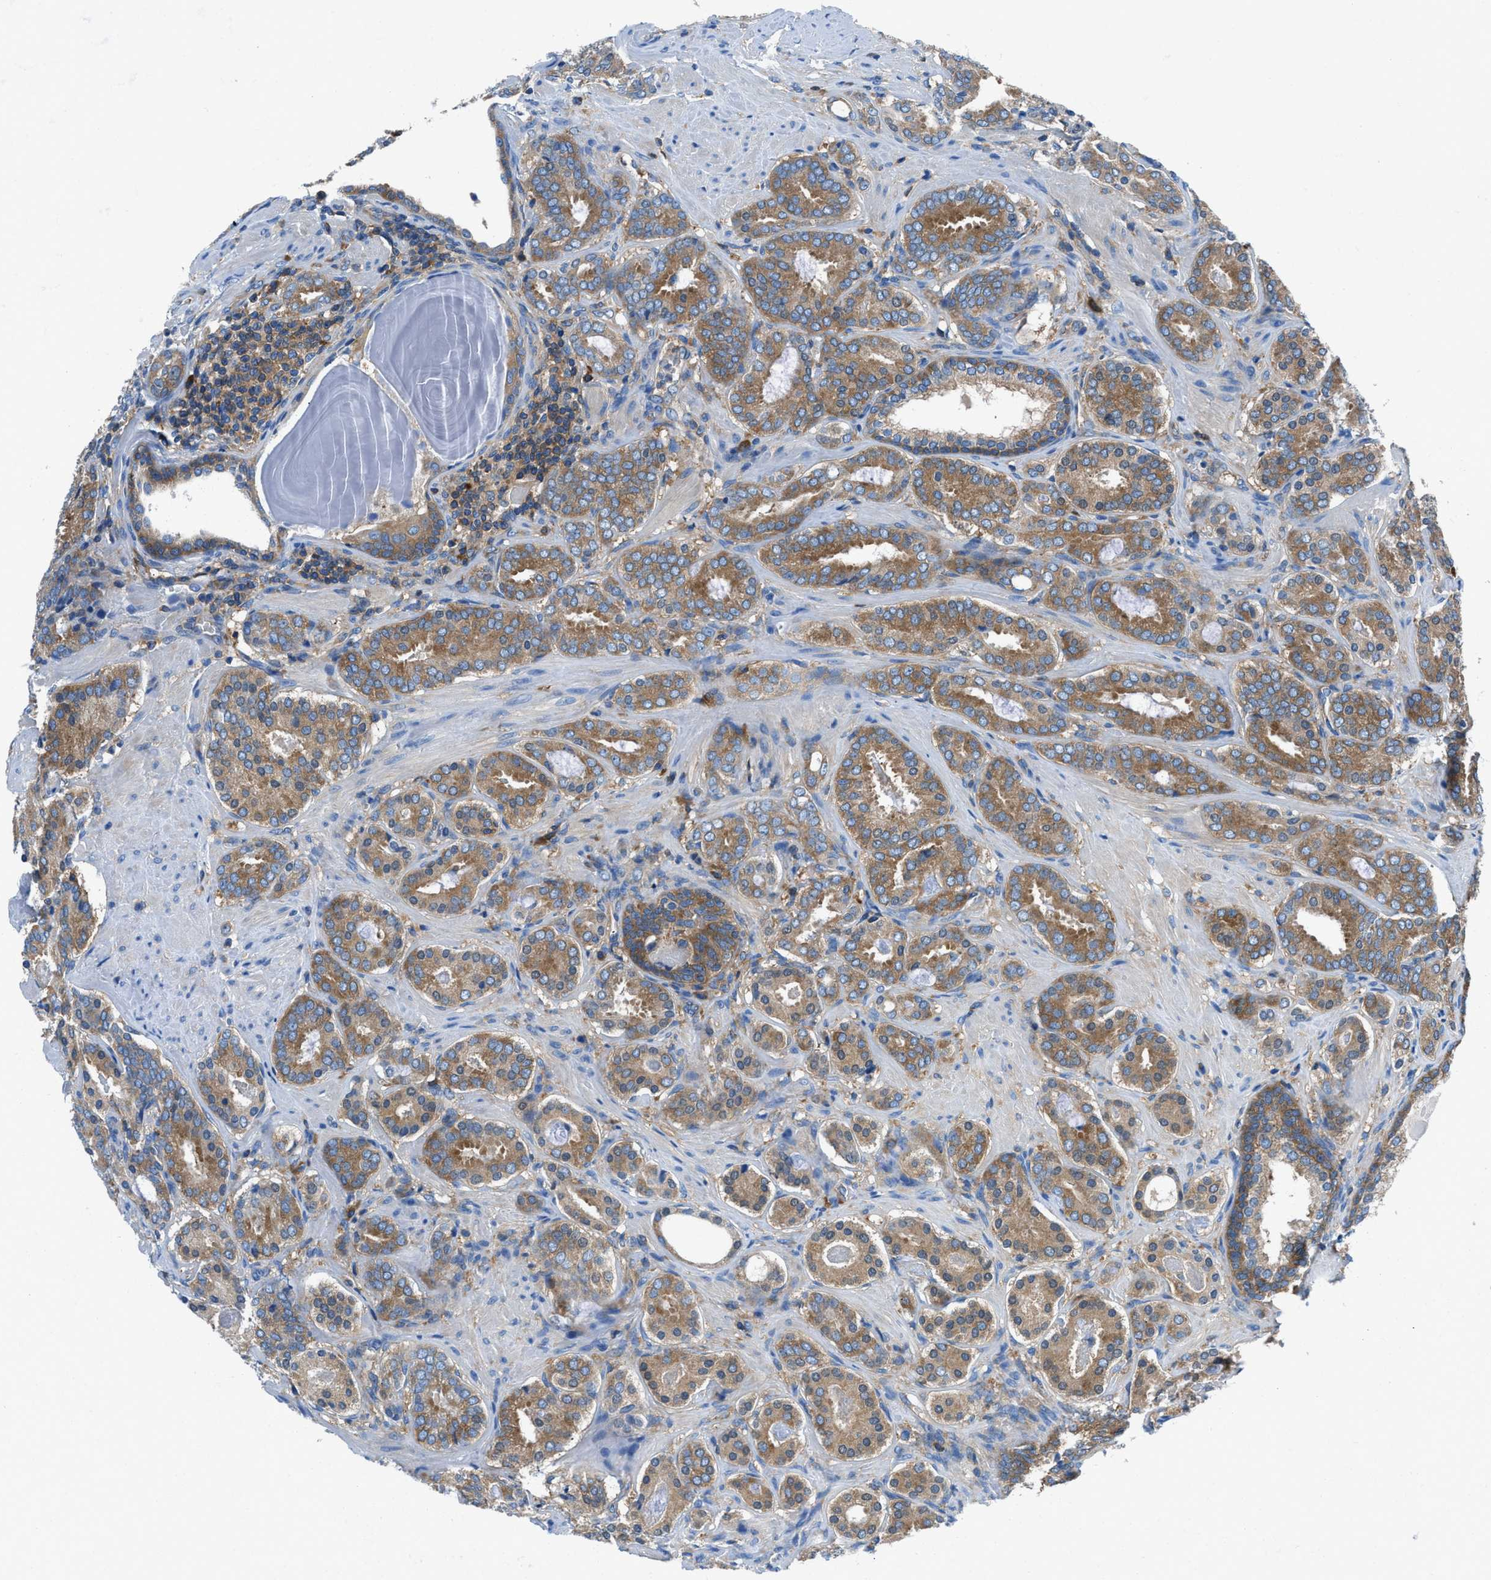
{"staining": {"intensity": "moderate", "quantity": ">75%", "location": "cytoplasmic/membranous"}, "tissue": "prostate cancer", "cell_type": "Tumor cells", "image_type": "cancer", "snomed": [{"axis": "morphology", "description": "Adenocarcinoma, Low grade"}, {"axis": "topography", "description": "Prostate"}], "caption": "This is an image of immunohistochemistry (IHC) staining of low-grade adenocarcinoma (prostate), which shows moderate expression in the cytoplasmic/membranous of tumor cells.", "gene": "SARS1", "patient": {"sex": "male", "age": 69}}